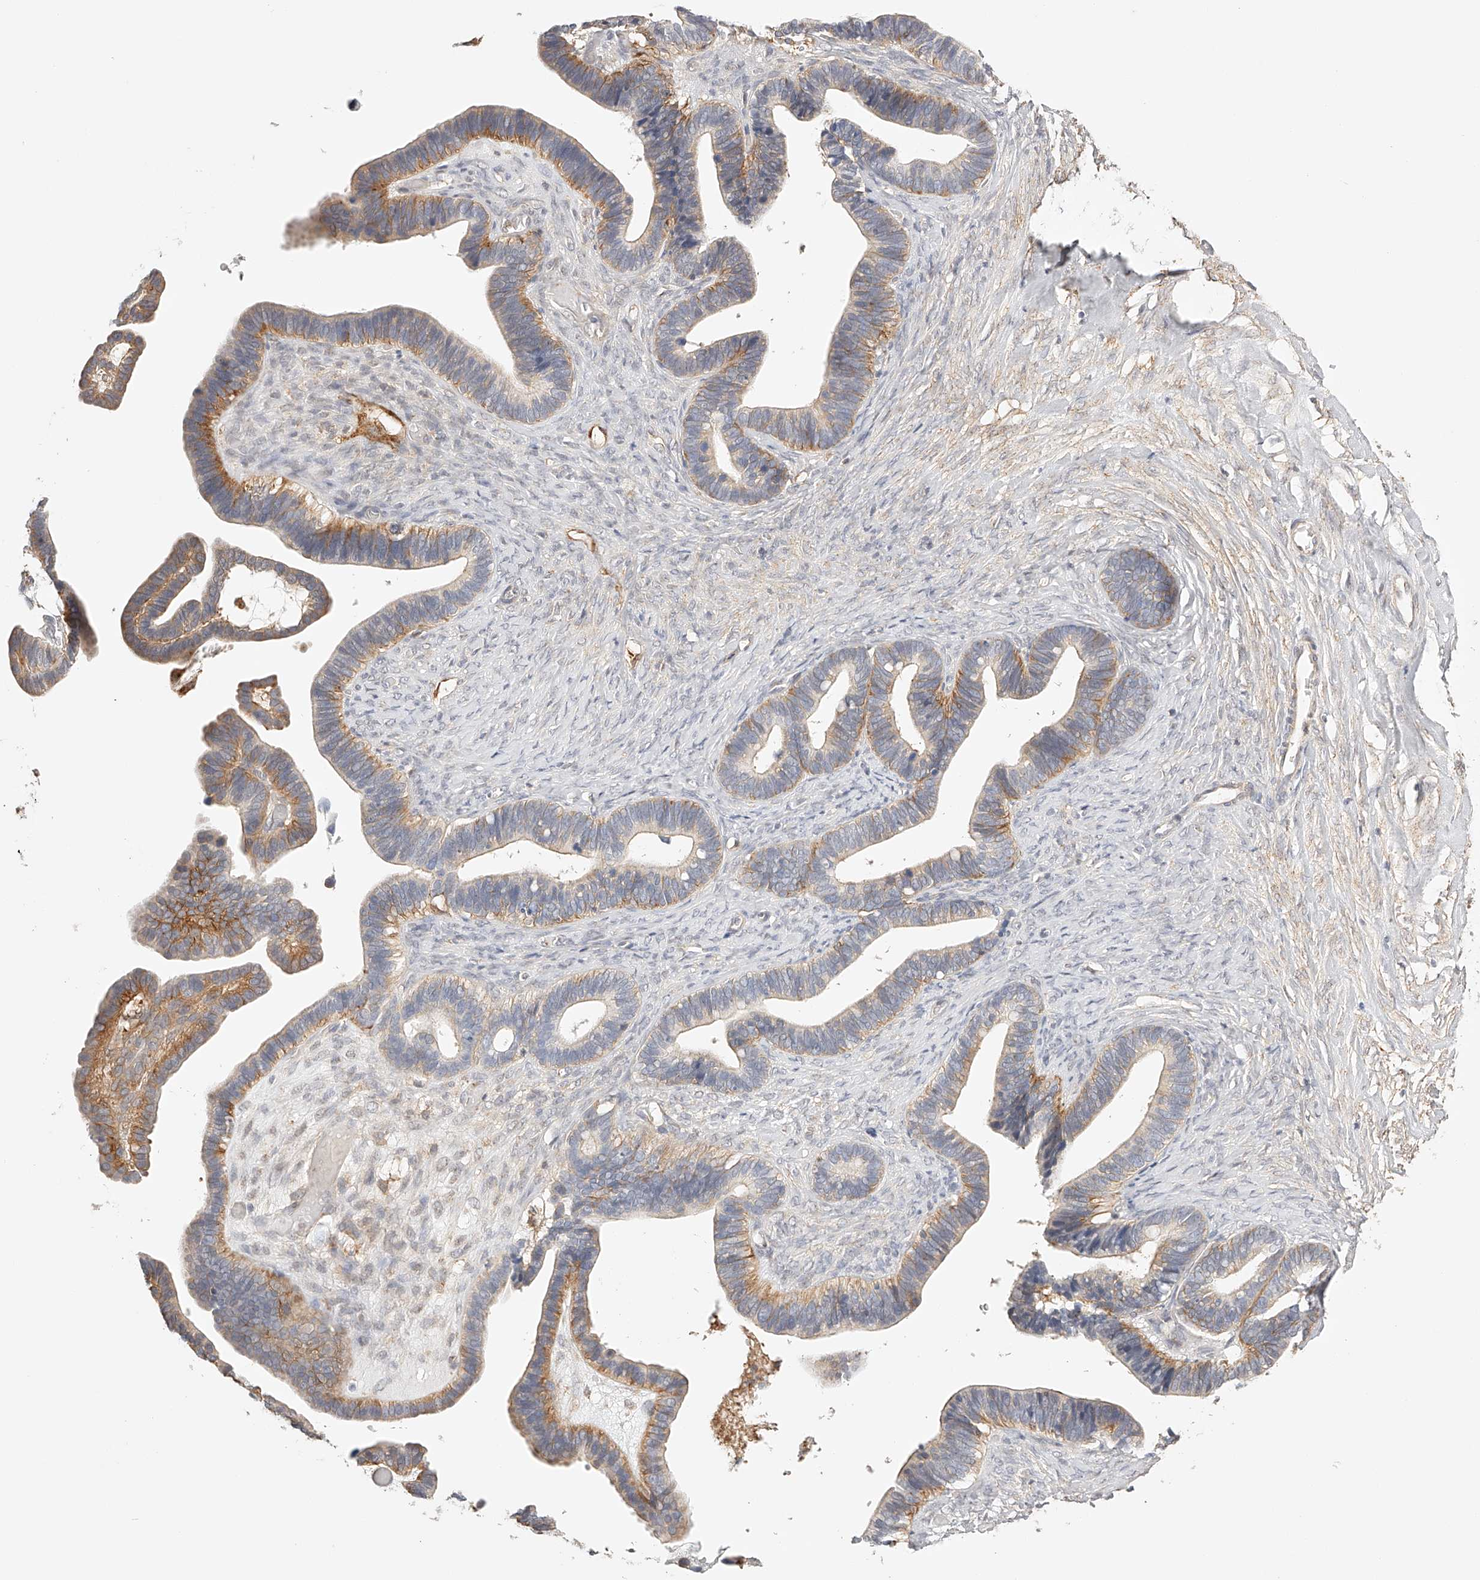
{"staining": {"intensity": "moderate", "quantity": ">75%", "location": "cytoplasmic/membranous"}, "tissue": "ovarian cancer", "cell_type": "Tumor cells", "image_type": "cancer", "snomed": [{"axis": "morphology", "description": "Cystadenocarcinoma, serous, NOS"}, {"axis": "topography", "description": "Ovary"}], "caption": "IHC histopathology image of neoplastic tissue: human ovarian serous cystadenocarcinoma stained using immunohistochemistry (IHC) reveals medium levels of moderate protein expression localized specifically in the cytoplasmic/membranous of tumor cells, appearing as a cytoplasmic/membranous brown color.", "gene": "SYNC", "patient": {"sex": "female", "age": 56}}